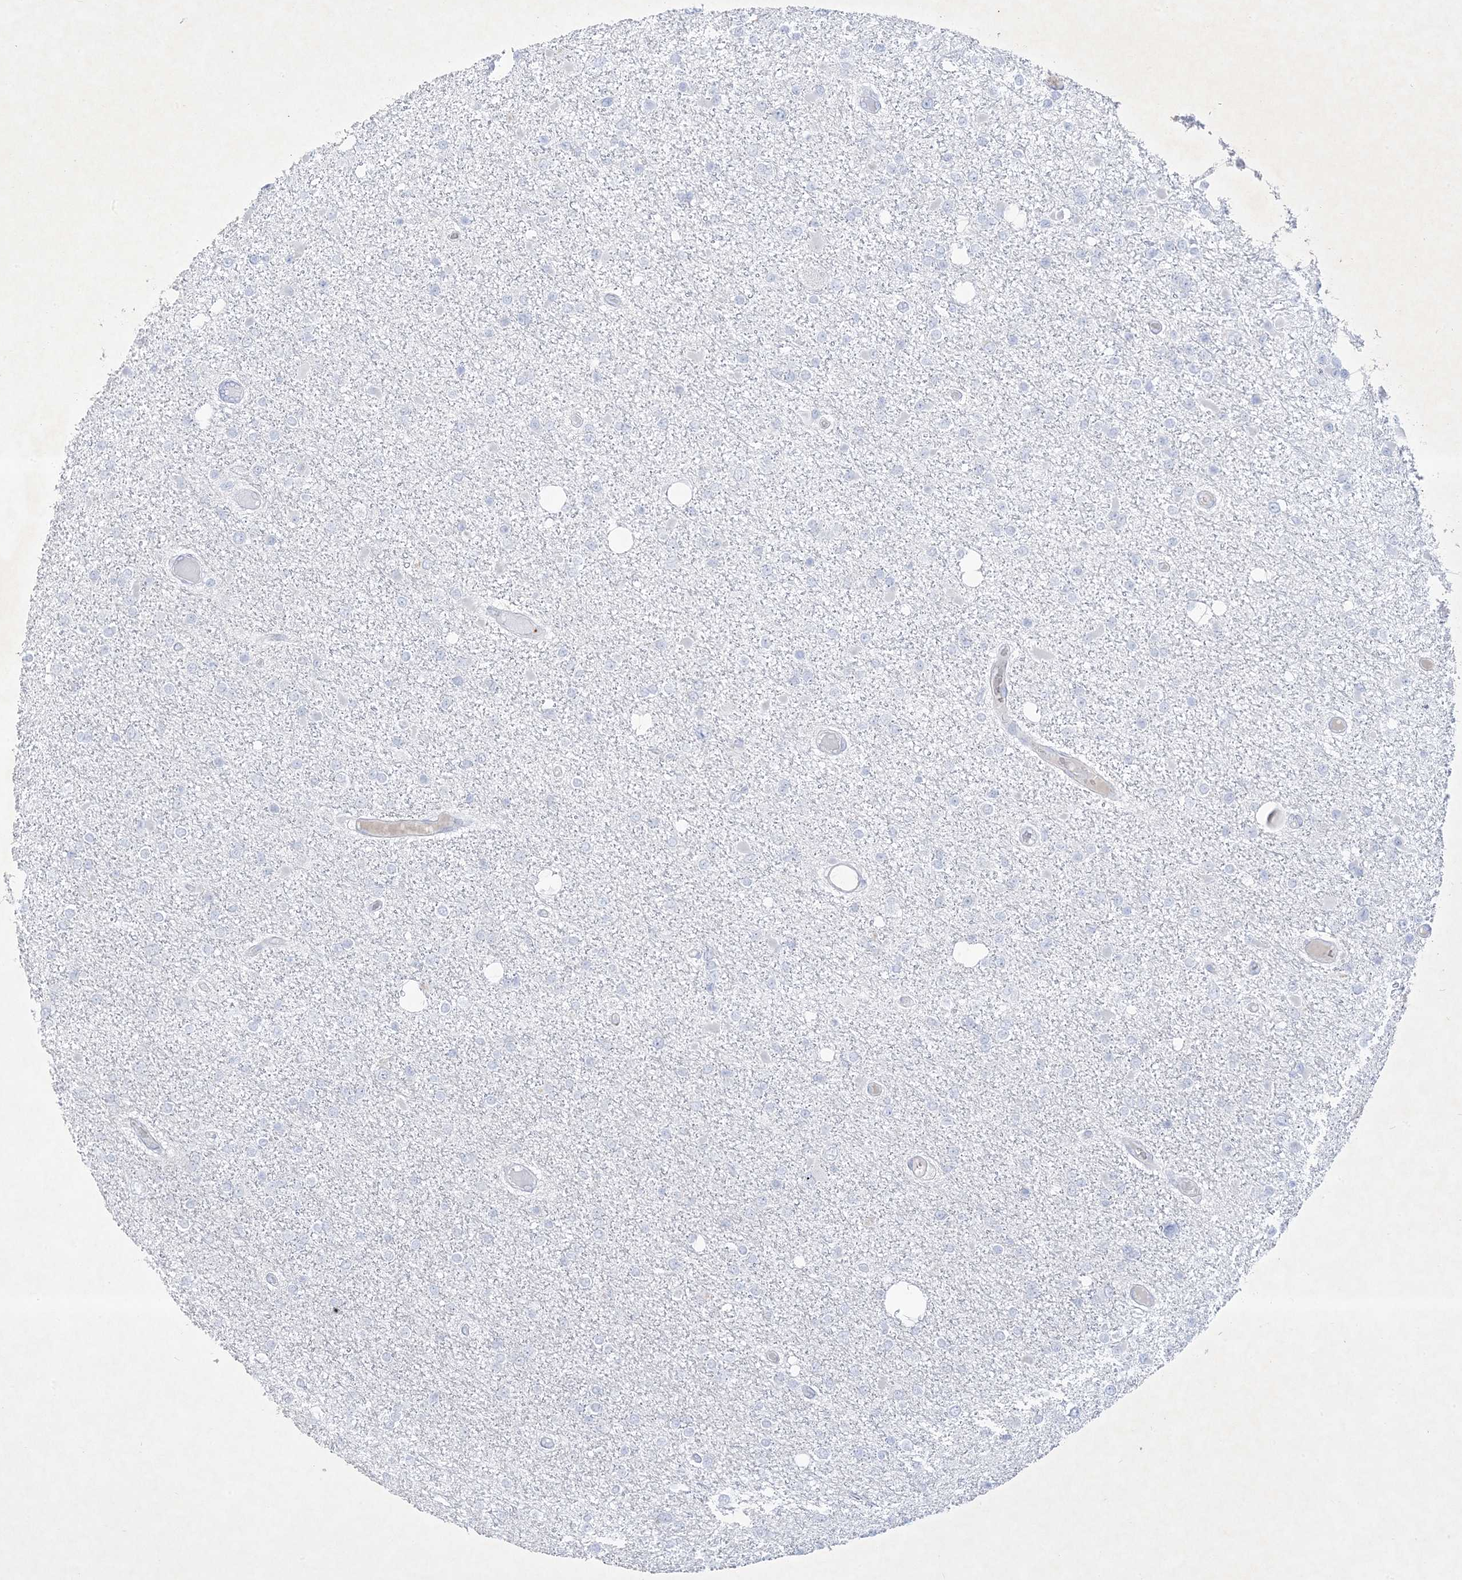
{"staining": {"intensity": "negative", "quantity": "none", "location": "none"}, "tissue": "glioma", "cell_type": "Tumor cells", "image_type": "cancer", "snomed": [{"axis": "morphology", "description": "Glioma, malignant, Low grade"}, {"axis": "topography", "description": "Brain"}], "caption": "Micrograph shows no protein staining in tumor cells of glioma tissue. (DAB (3,3'-diaminobenzidine) IHC visualized using brightfield microscopy, high magnification).", "gene": "B3GNT7", "patient": {"sex": "female", "age": 22}}